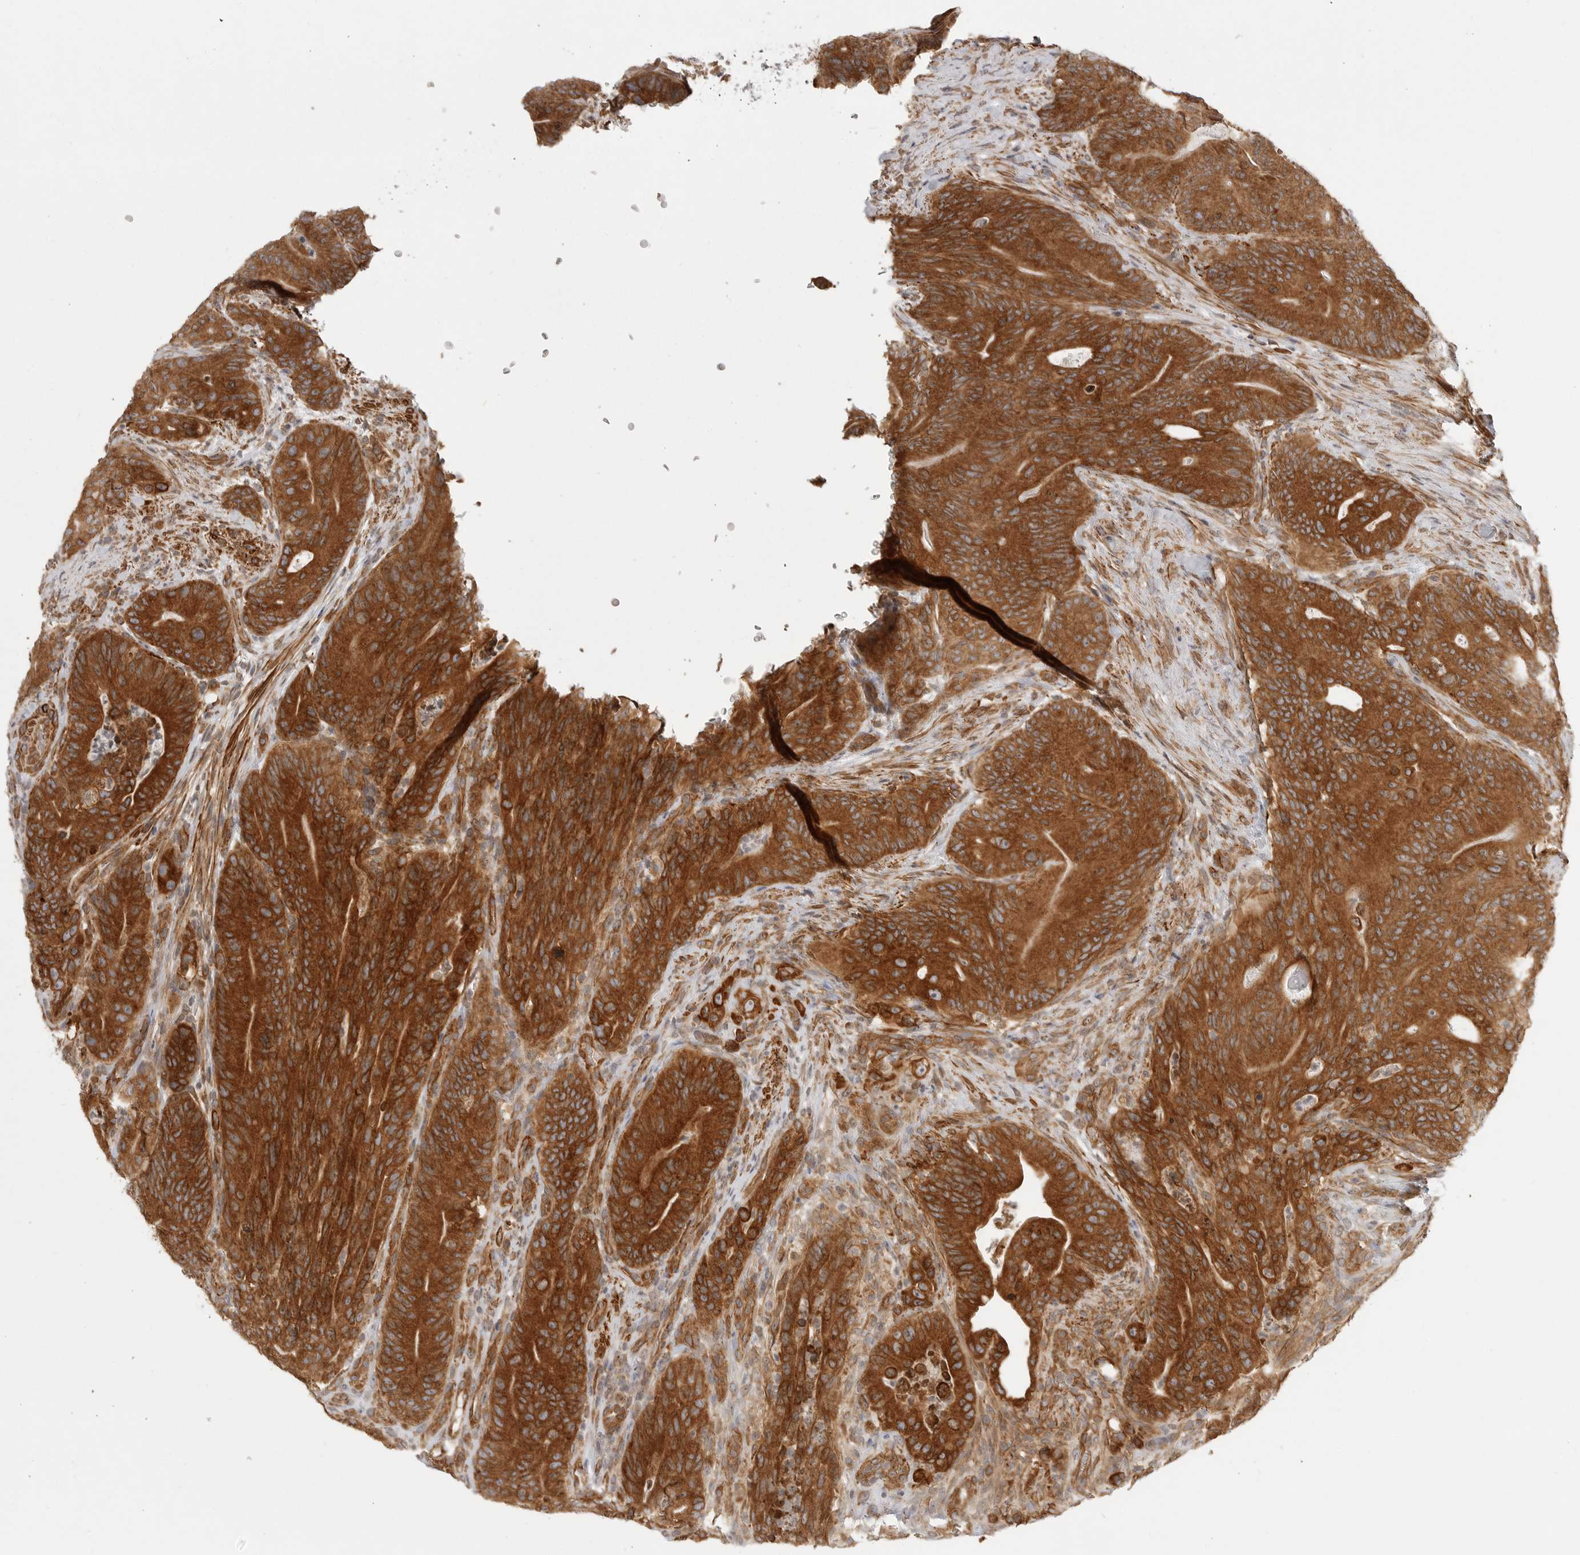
{"staining": {"intensity": "strong", "quantity": ">75%", "location": "cytoplasmic/membranous"}, "tissue": "colorectal cancer", "cell_type": "Tumor cells", "image_type": "cancer", "snomed": [{"axis": "morphology", "description": "Normal tissue, NOS"}, {"axis": "topography", "description": "Colon"}], "caption": "High-power microscopy captured an IHC photomicrograph of colorectal cancer, revealing strong cytoplasmic/membranous staining in approximately >75% of tumor cells. (Brightfield microscopy of DAB IHC at high magnification).", "gene": "CERS2", "patient": {"sex": "female", "age": 82}}